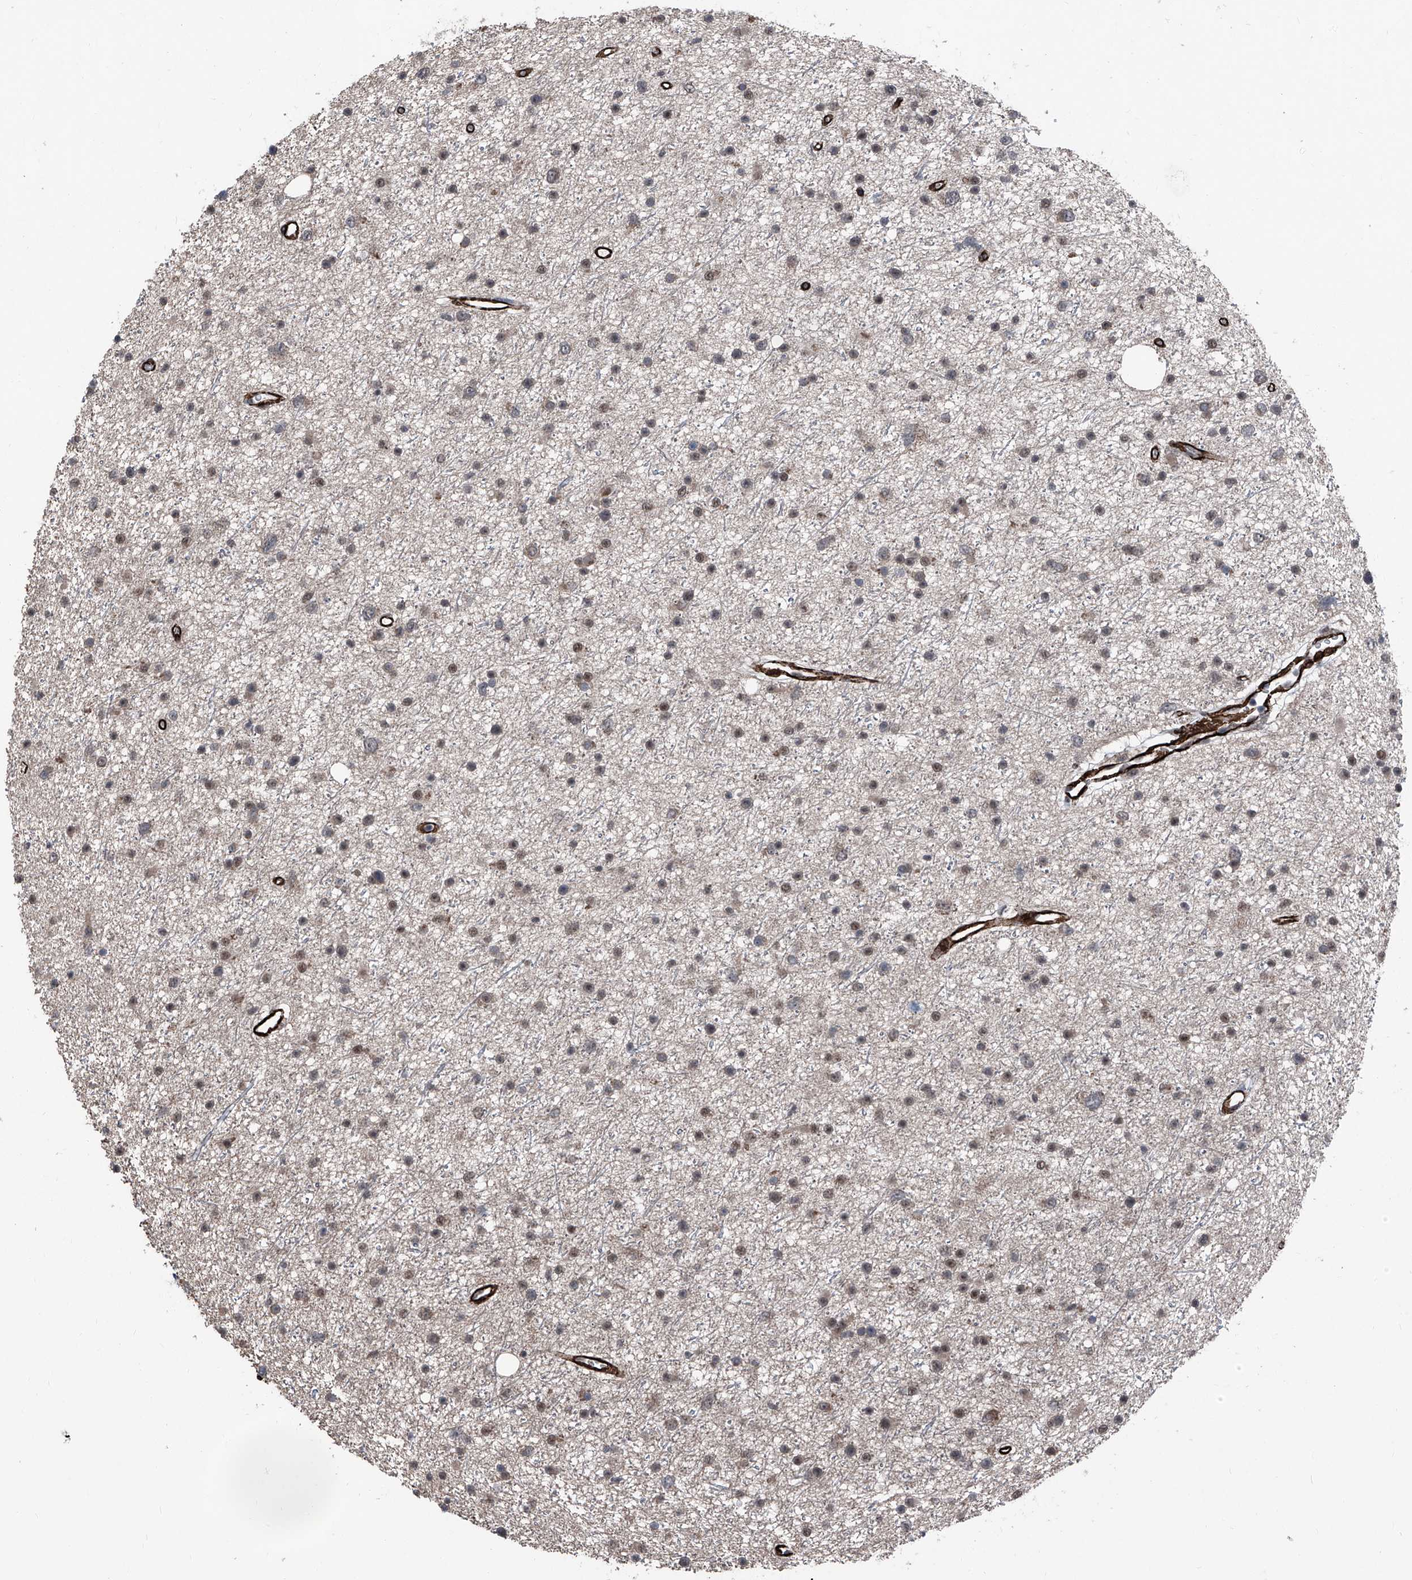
{"staining": {"intensity": "weak", "quantity": ">75%", "location": "nuclear"}, "tissue": "glioma", "cell_type": "Tumor cells", "image_type": "cancer", "snomed": [{"axis": "morphology", "description": "Glioma, malignant, Low grade"}, {"axis": "topography", "description": "Cerebral cortex"}], "caption": "Glioma stained with a brown dye reveals weak nuclear positive staining in approximately >75% of tumor cells.", "gene": "COA7", "patient": {"sex": "female", "age": 39}}